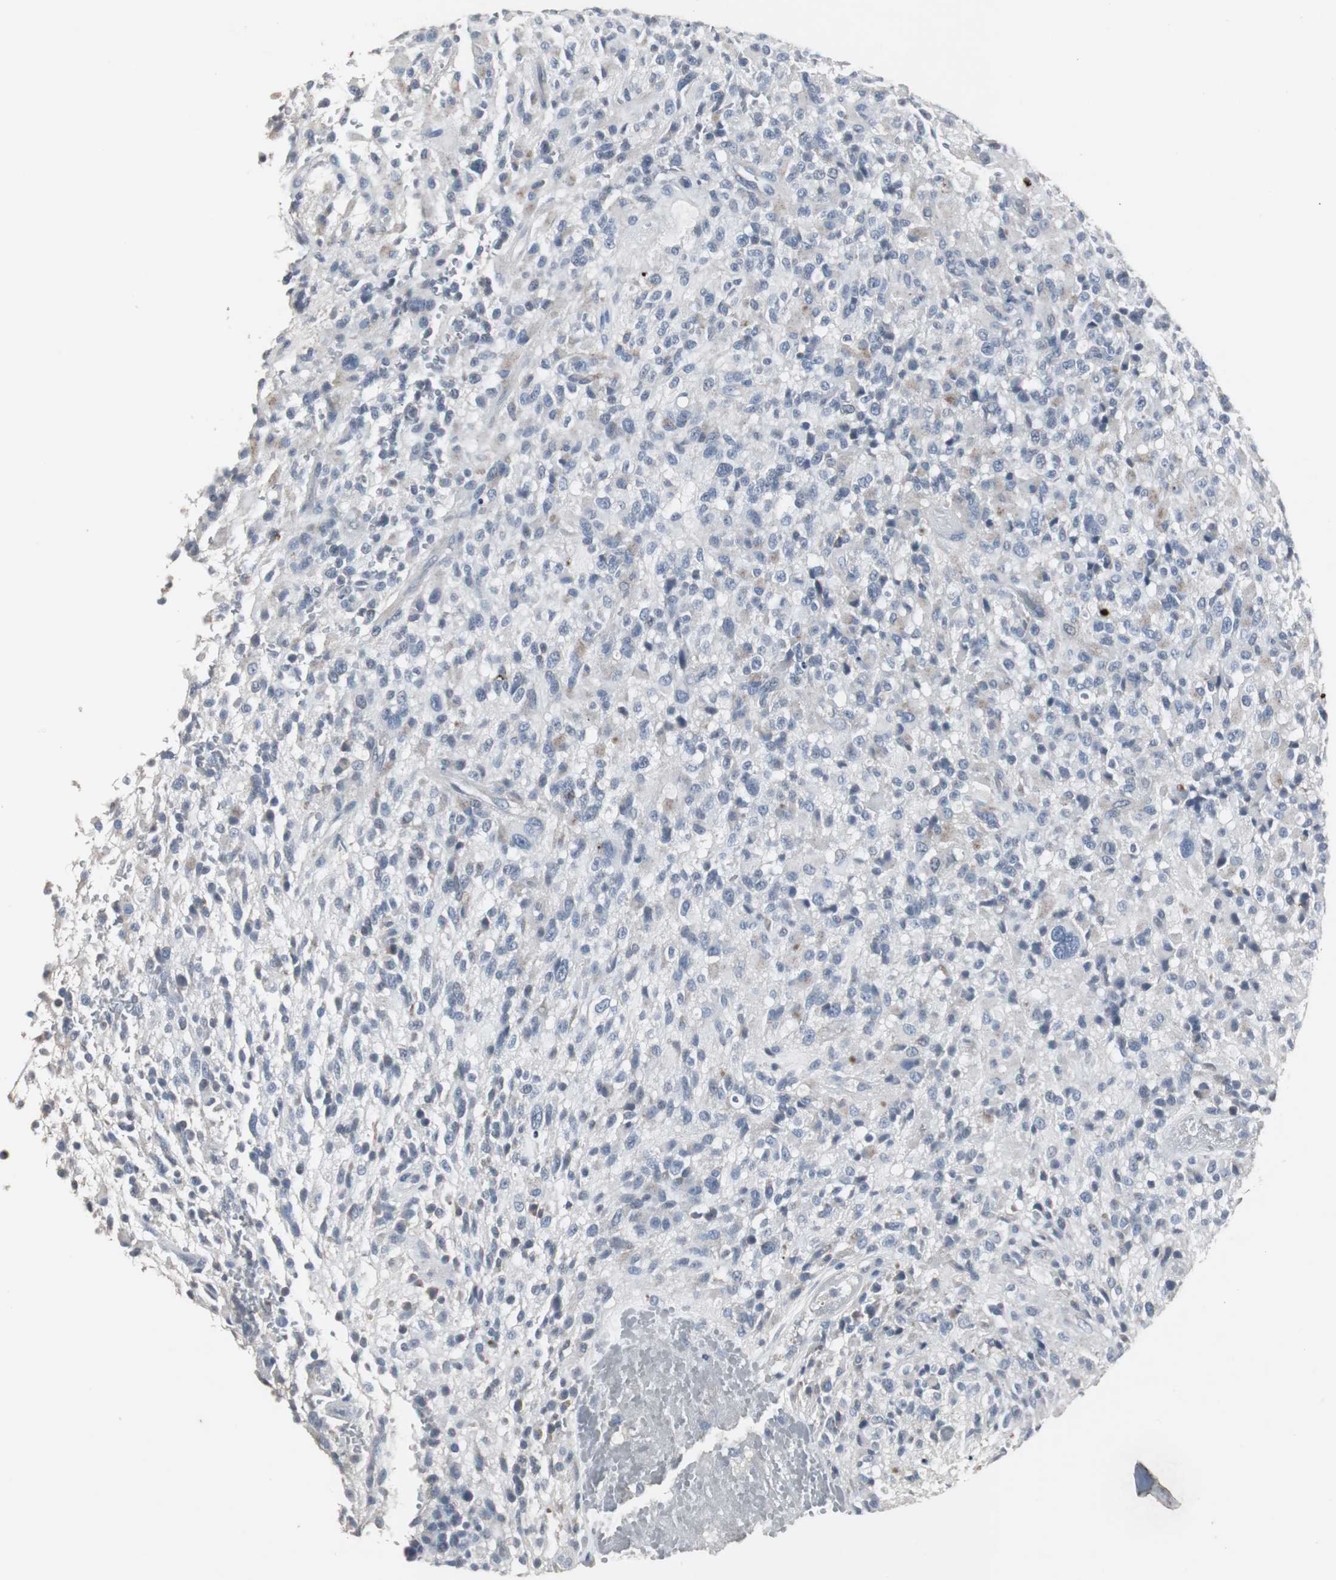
{"staining": {"intensity": "weak", "quantity": "<25%", "location": "cytoplasmic/membranous"}, "tissue": "glioma", "cell_type": "Tumor cells", "image_type": "cancer", "snomed": [{"axis": "morphology", "description": "Glioma, malignant, High grade"}, {"axis": "topography", "description": "Brain"}], "caption": "The immunohistochemistry micrograph has no significant positivity in tumor cells of glioma tissue.", "gene": "ACAA1", "patient": {"sex": "male", "age": 71}}